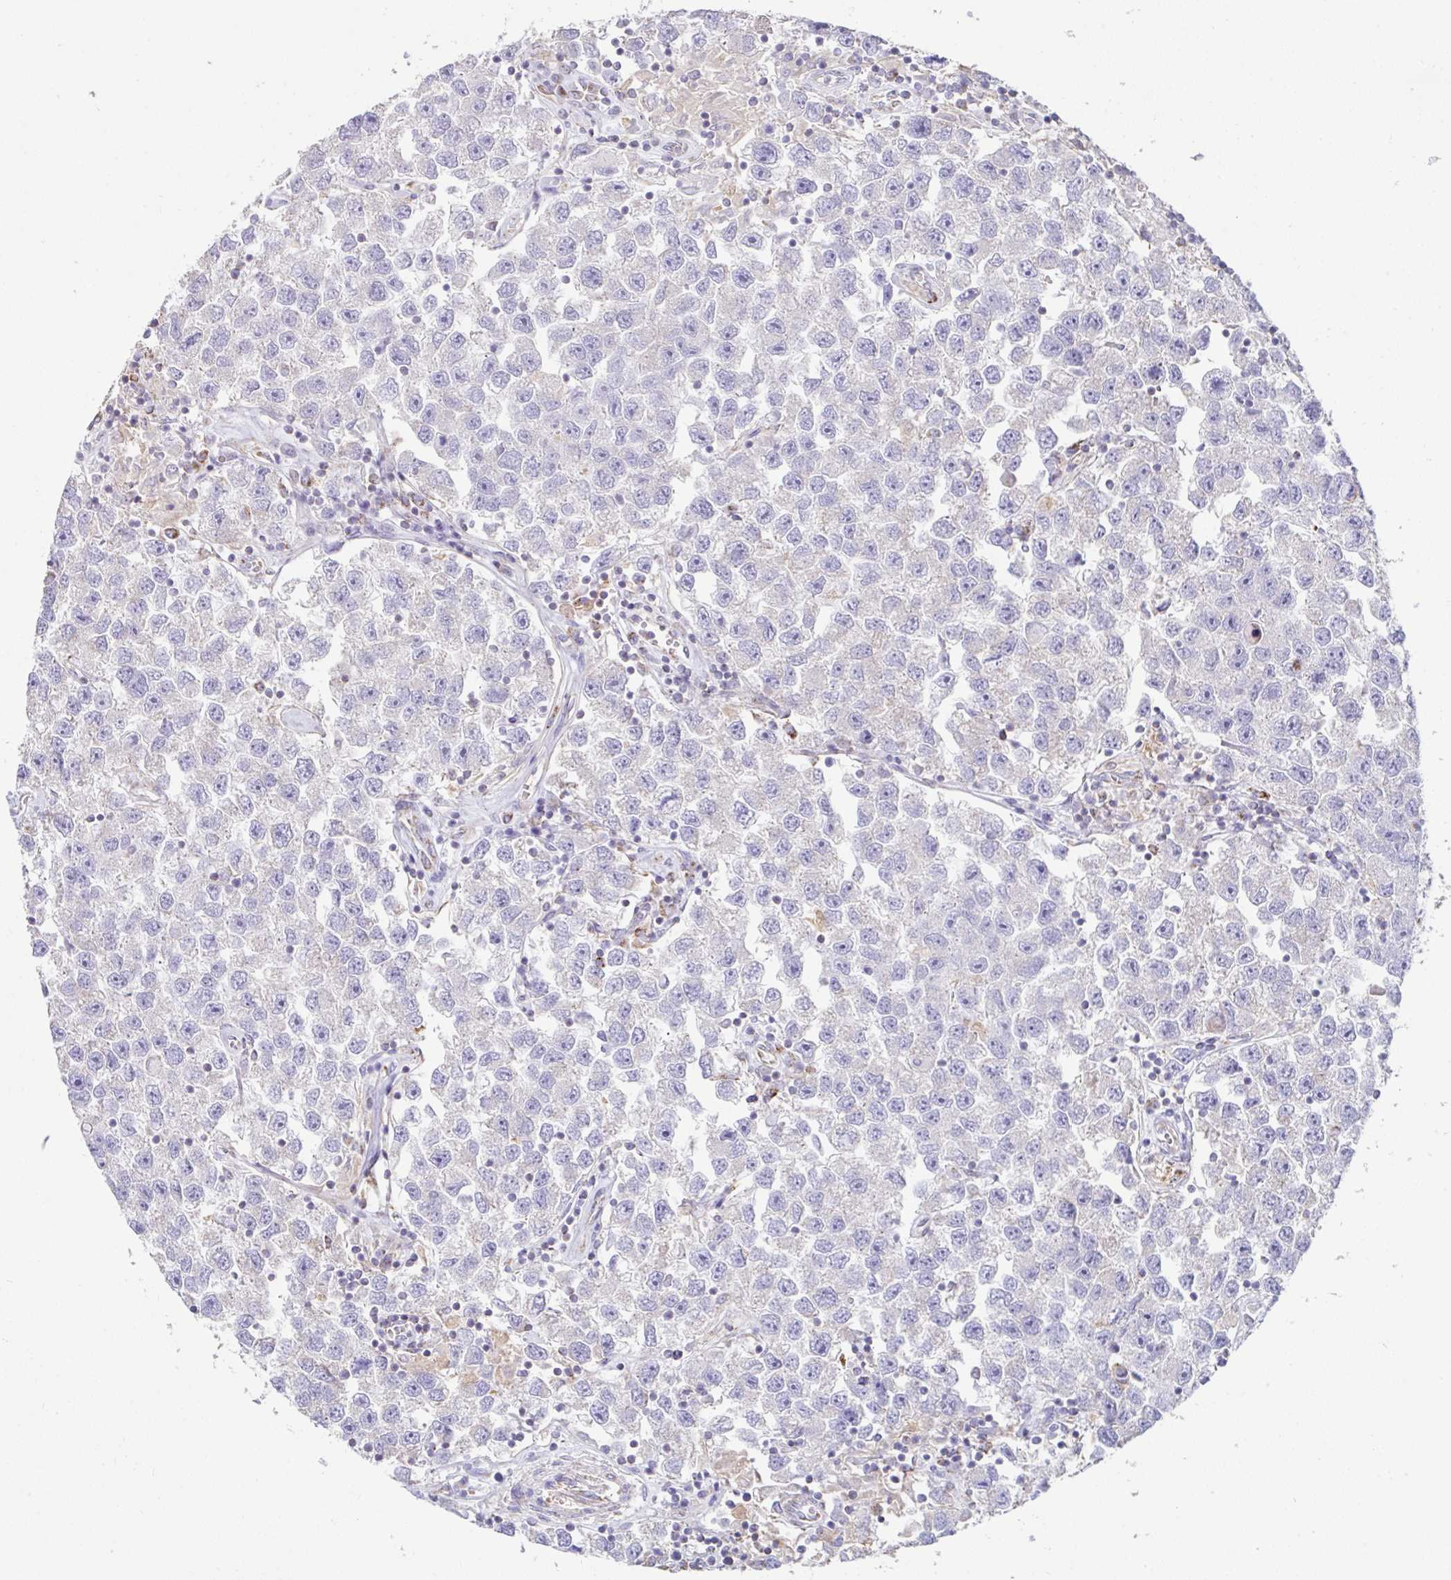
{"staining": {"intensity": "negative", "quantity": "none", "location": "none"}, "tissue": "testis cancer", "cell_type": "Tumor cells", "image_type": "cancer", "snomed": [{"axis": "morphology", "description": "Seminoma, NOS"}, {"axis": "topography", "description": "Testis"}], "caption": "This is a photomicrograph of immunohistochemistry (IHC) staining of testis cancer (seminoma), which shows no staining in tumor cells.", "gene": "DOK7", "patient": {"sex": "male", "age": 26}}